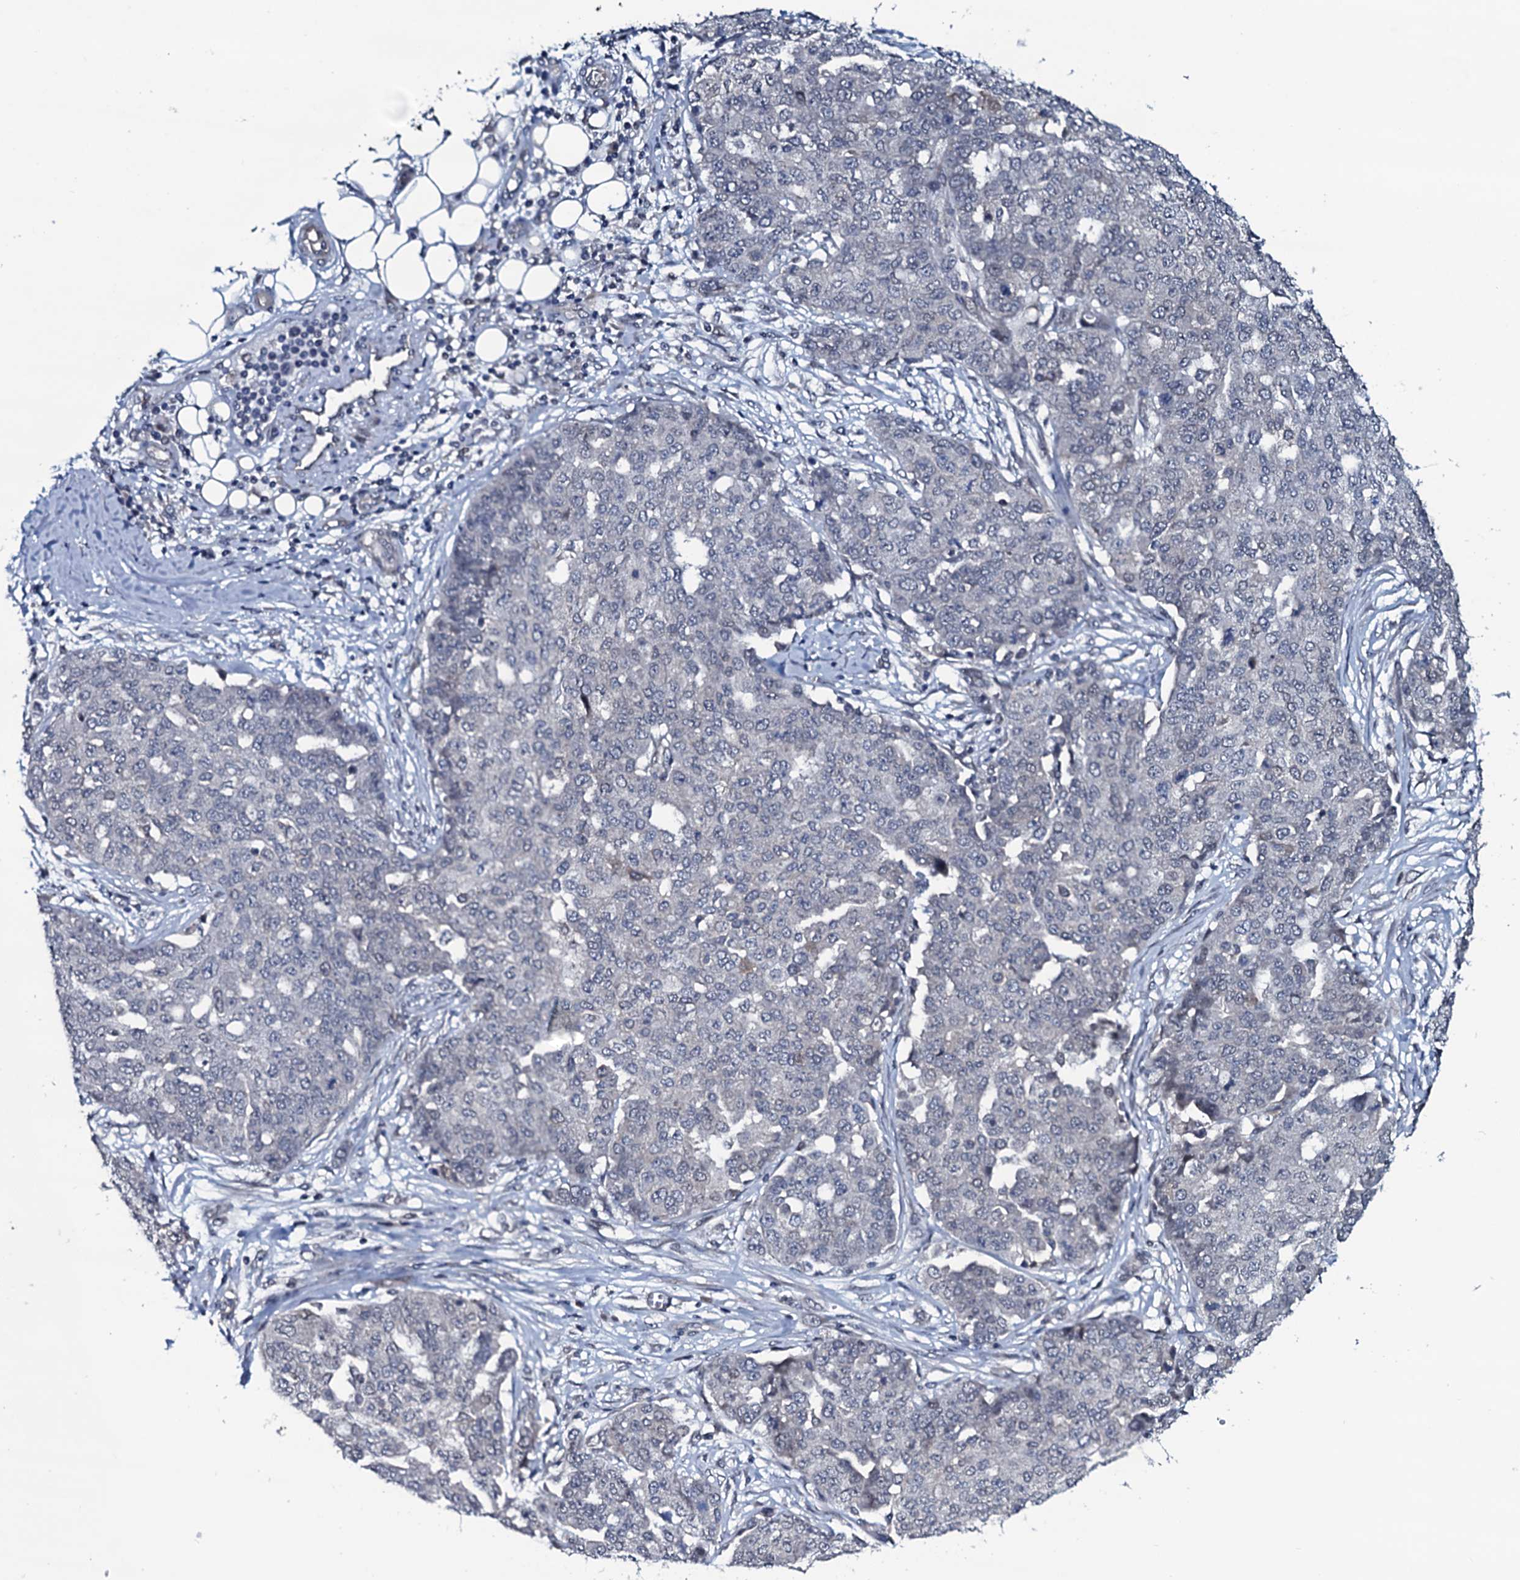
{"staining": {"intensity": "negative", "quantity": "none", "location": "none"}, "tissue": "ovarian cancer", "cell_type": "Tumor cells", "image_type": "cancer", "snomed": [{"axis": "morphology", "description": "Cystadenocarcinoma, serous, NOS"}, {"axis": "topography", "description": "Soft tissue"}, {"axis": "topography", "description": "Ovary"}], "caption": "An immunohistochemistry micrograph of ovarian cancer is shown. There is no staining in tumor cells of ovarian cancer. Brightfield microscopy of immunohistochemistry (IHC) stained with DAB (brown) and hematoxylin (blue), captured at high magnification.", "gene": "OGFOD2", "patient": {"sex": "female", "age": 57}}